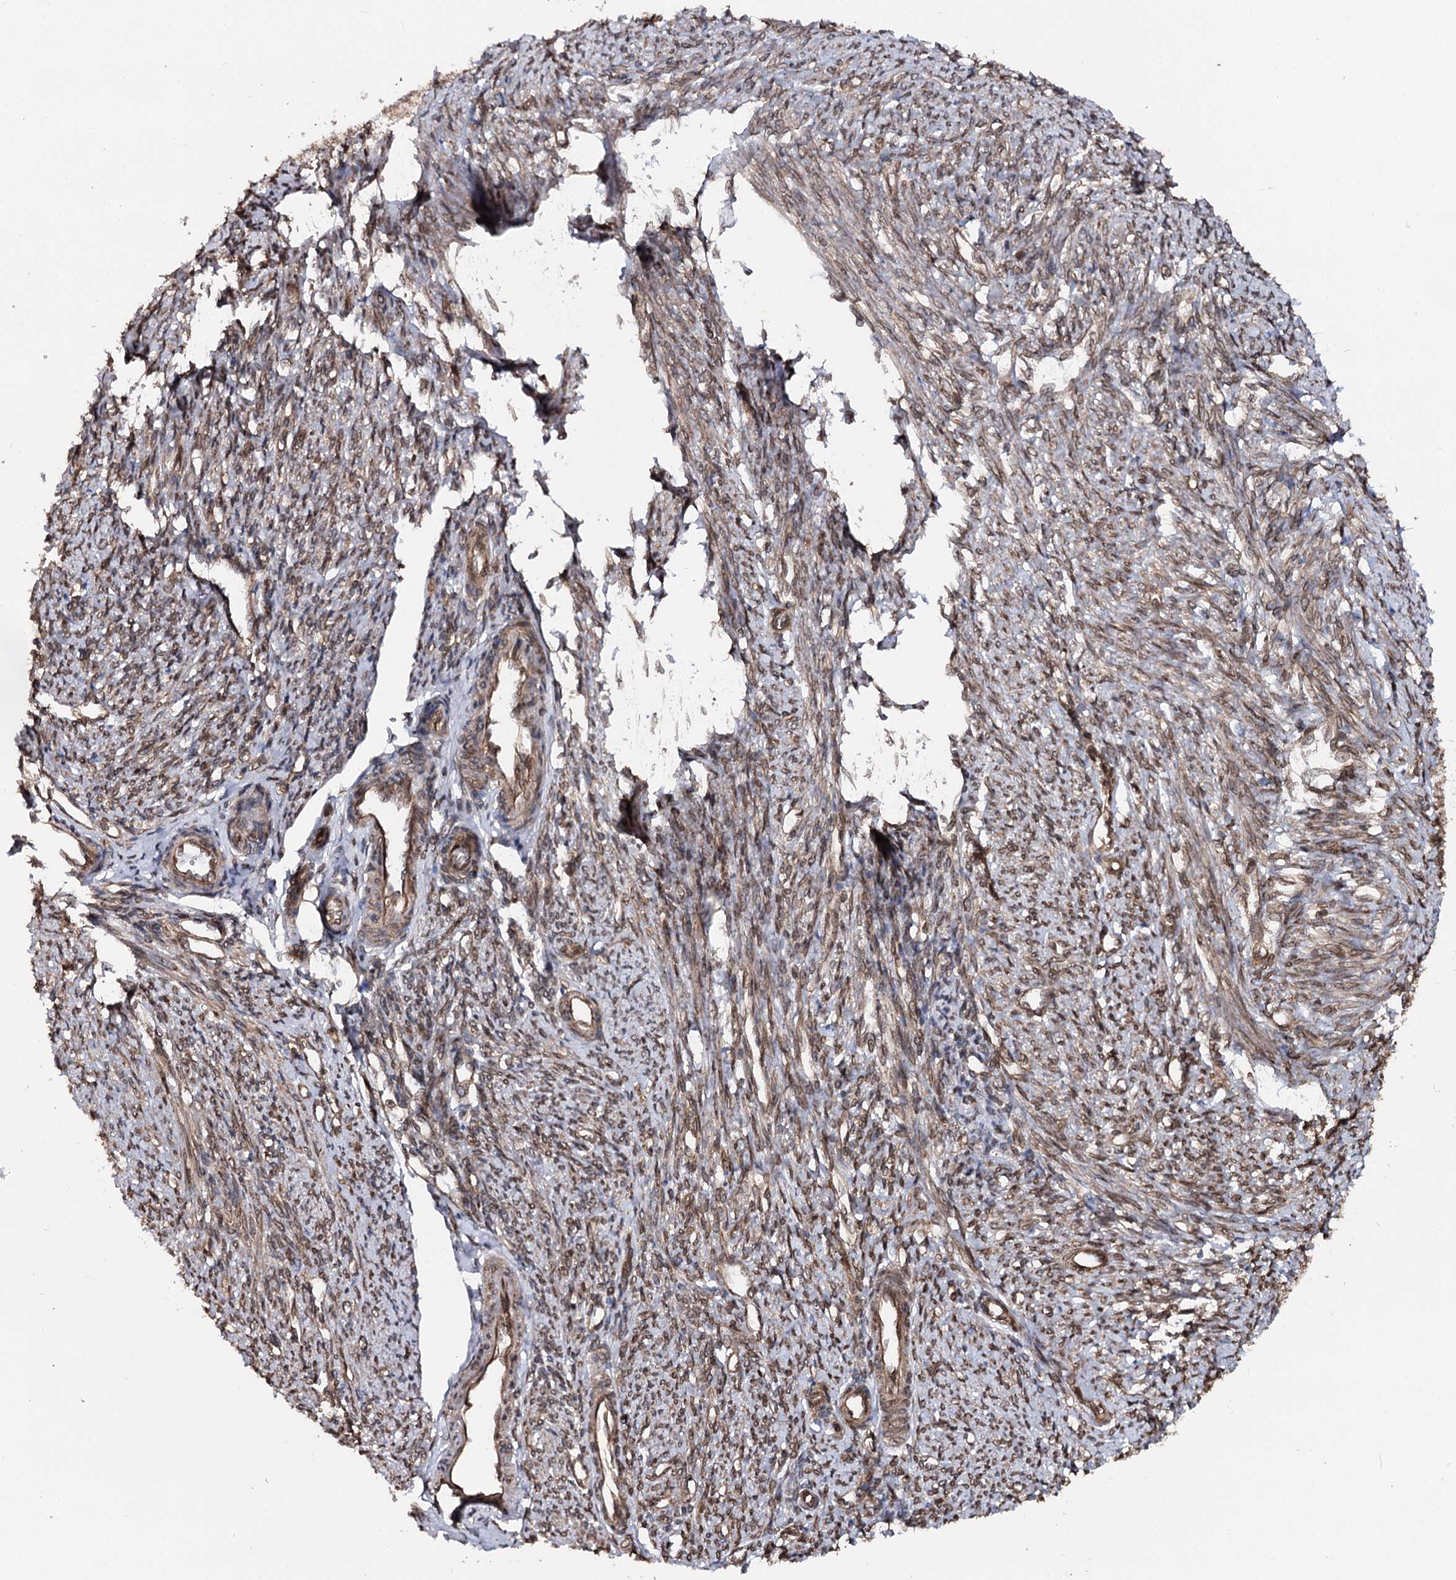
{"staining": {"intensity": "moderate", "quantity": ">75%", "location": "cytoplasmic/membranous"}, "tissue": "smooth muscle", "cell_type": "Smooth muscle cells", "image_type": "normal", "snomed": [{"axis": "morphology", "description": "Normal tissue, NOS"}, {"axis": "topography", "description": "Smooth muscle"}, {"axis": "topography", "description": "Uterus"}], "caption": "Moderate cytoplasmic/membranous positivity for a protein is present in about >75% of smooth muscle cells of normal smooth muscle using IHC.", "gene": "FGFR1OP2", "patient": {"sex": "female", "age": 59}}